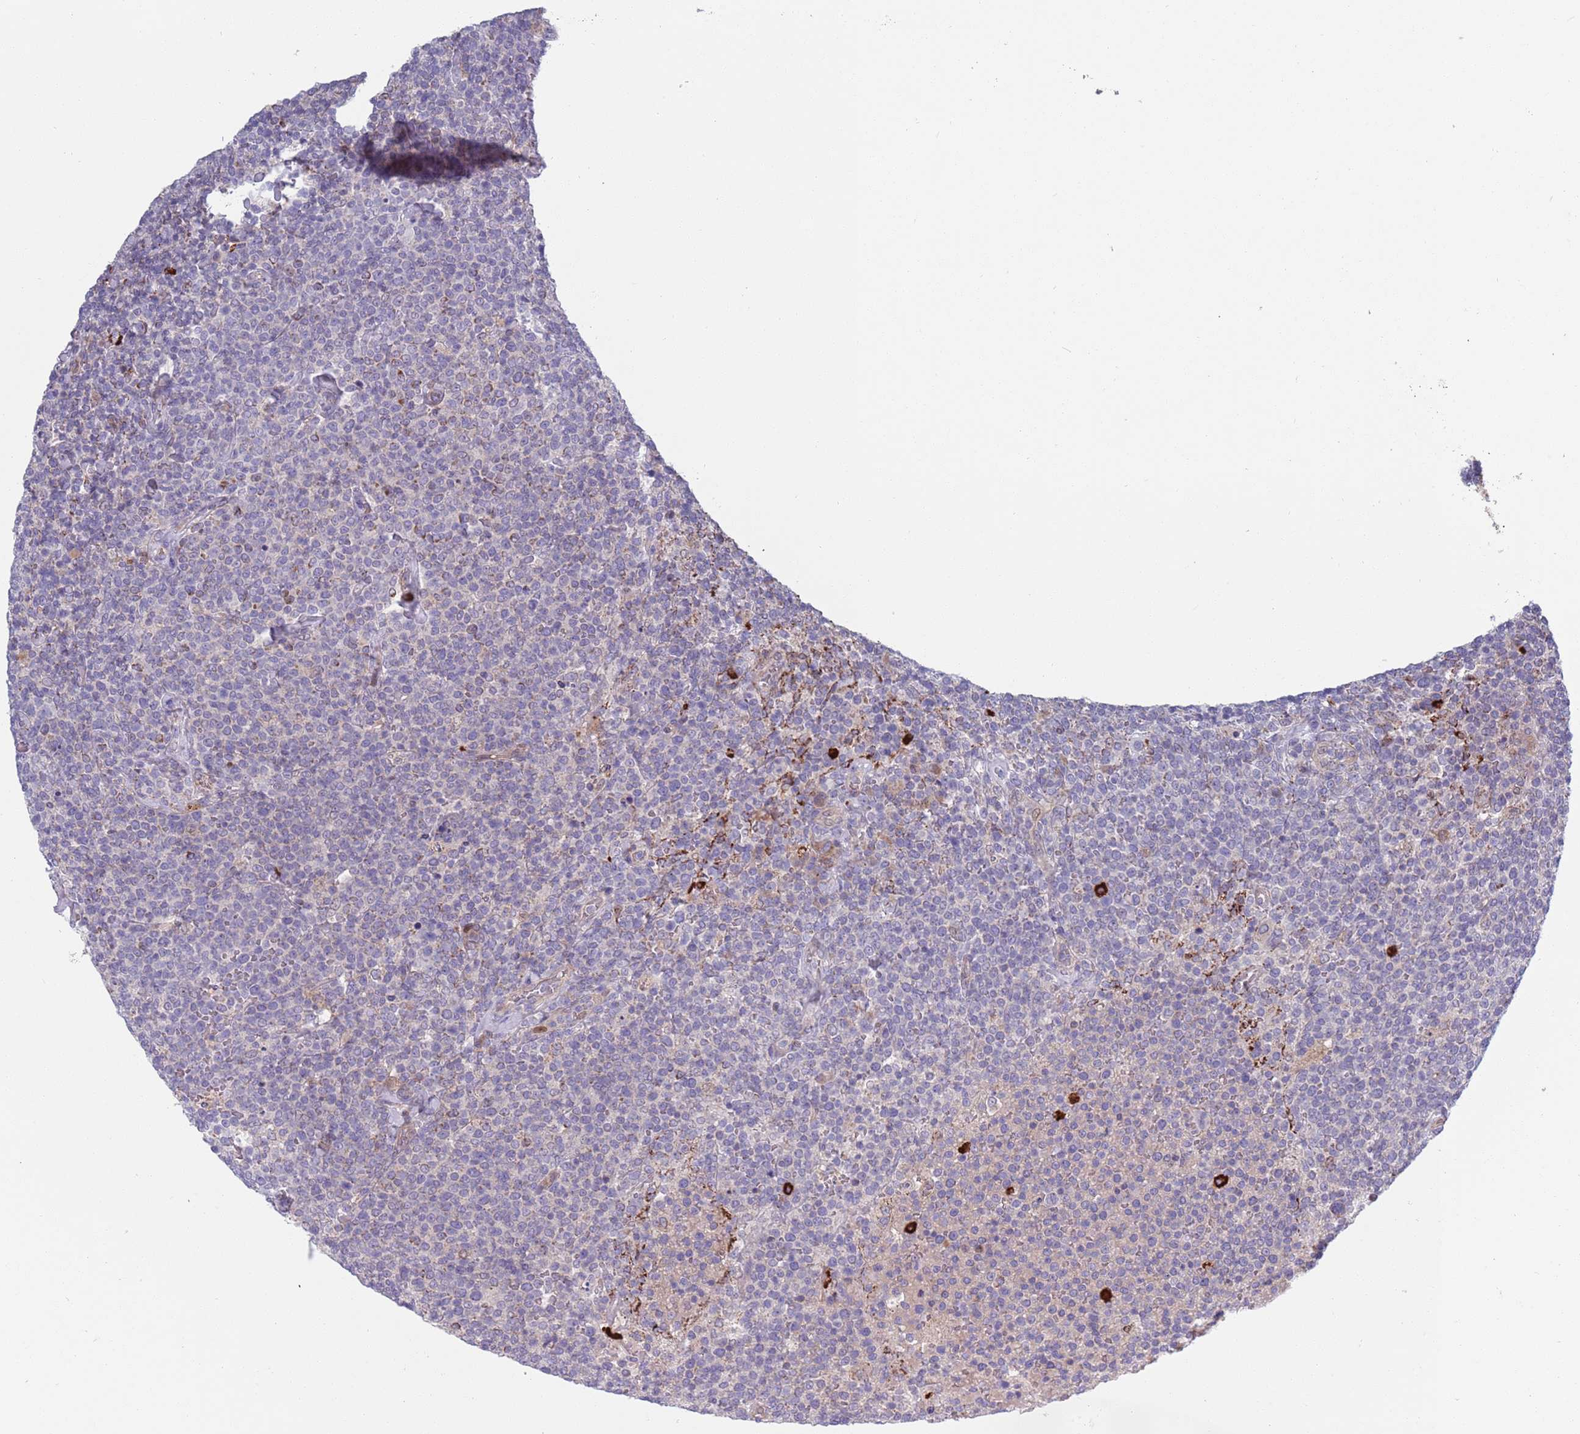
{"staining": {"intensity": "negative", "quantity": "none", "location": "none"}, "tissue": "lymphoma", "cell_type": "Tumor cells", "image_type": "cancer", "snomed": [{"axis": "morphology", "description": "Malignant lymphoma, non-Hodgkin's type, High grade"}, {"axis": "topography", "description": "Lymph node"}], "caption": "Immunohistochemical staining of lymphoma reveals no significant staining in tumor cells.", "gene": "TYW1", "patient": {"sex": "male", "age": 61}}